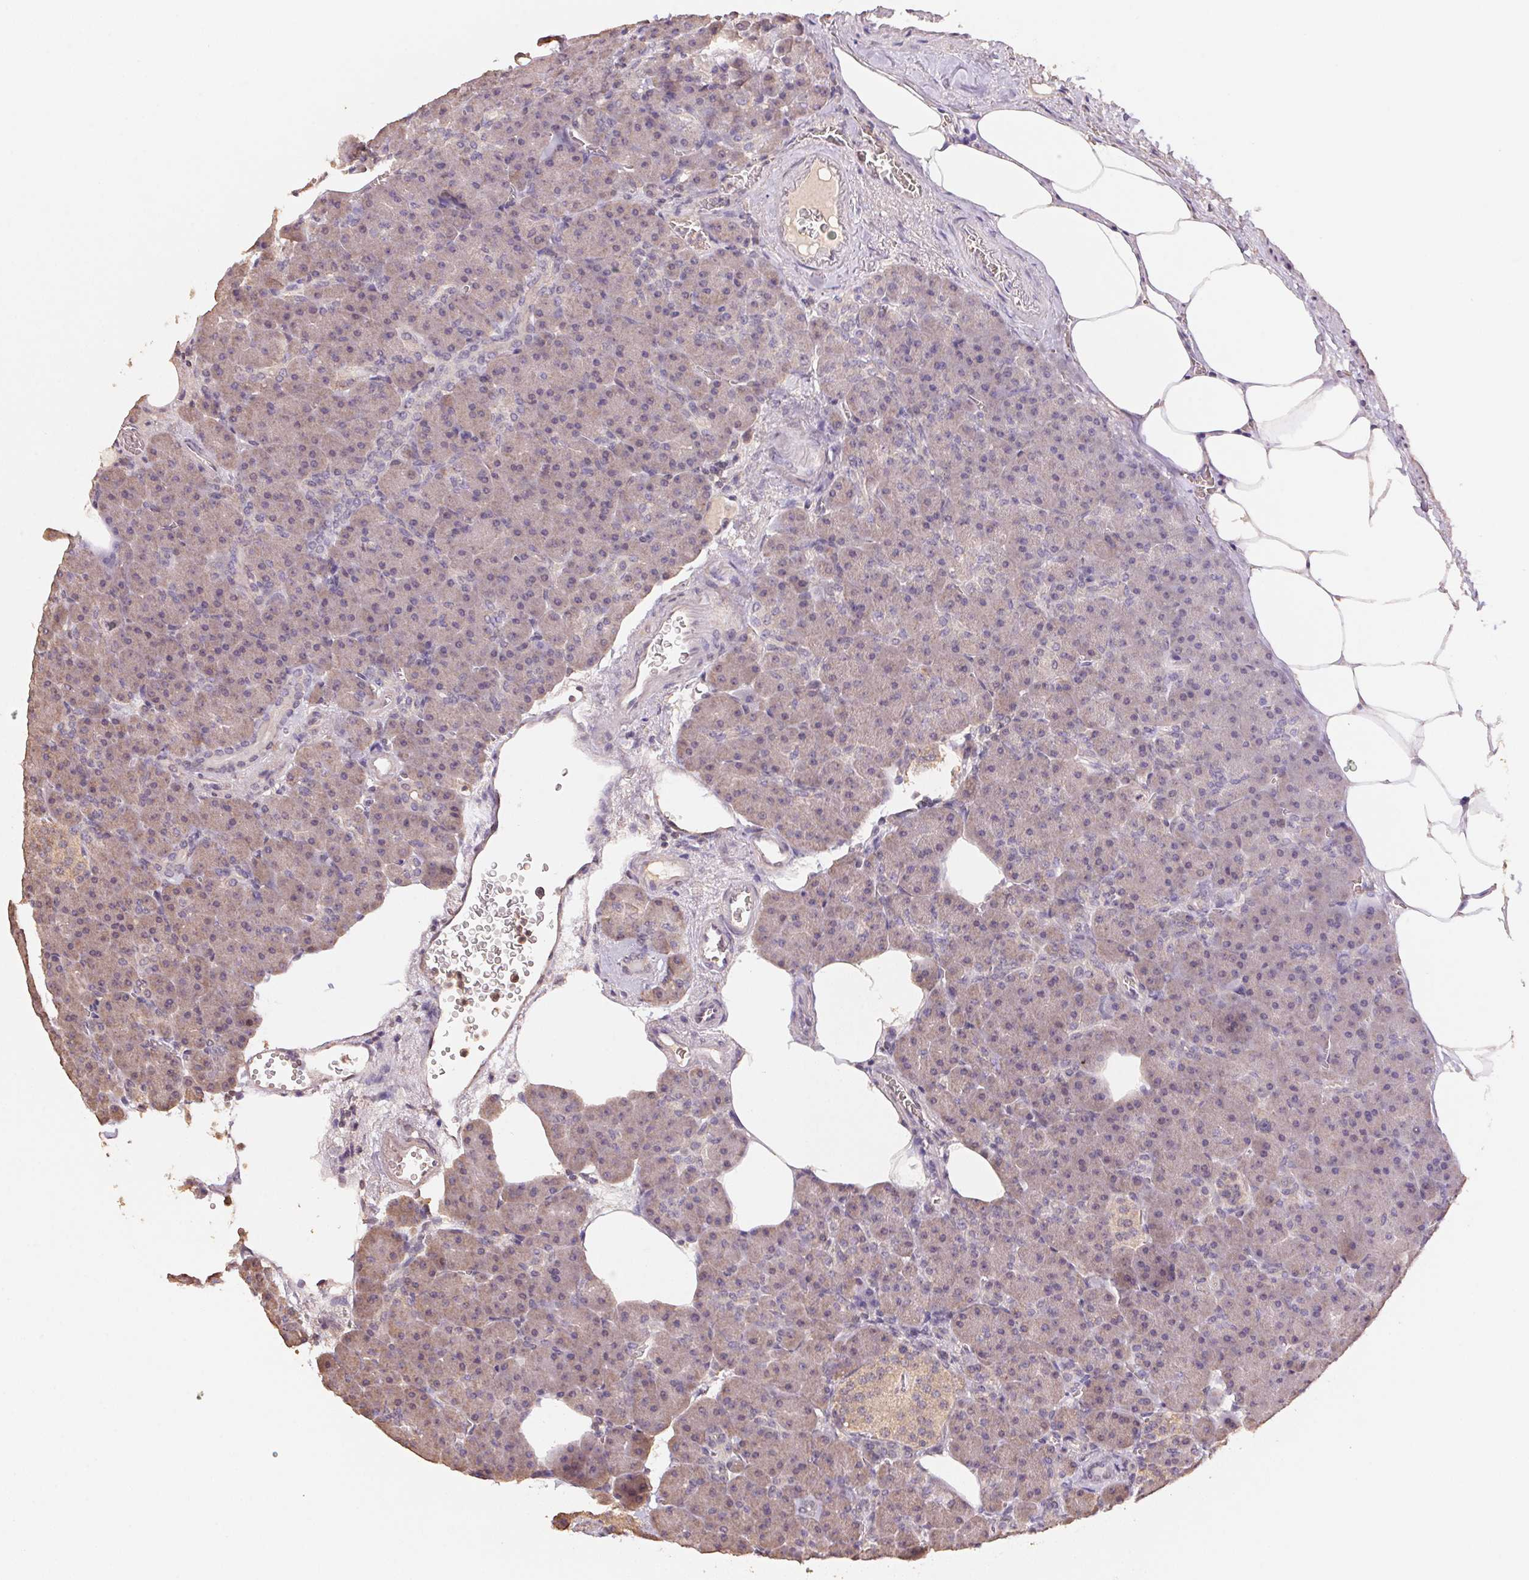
{"staining": {"intensity": "weak", "quantity": "<25%", "location": "cytoplasmic/membranous"}, "tissue": "pancreas", "cell_type": "Exocrine glandular cells", "image_type": "normal", "snomed": [{"axis": "morphology", "description": "Normal tissue, NOS"}, {"axis": "topography", "description": "Pancreas"}], "caption": "Exocrine glandular cells are negative for brown protein staining in unremarkable pancreas. (DAB (3,3'-diaminobenzidine) IHC visualized using brightfield microscopy, high magnification).", "gene": "CENPF", "patient": {"sex": "female", "age": 74}}